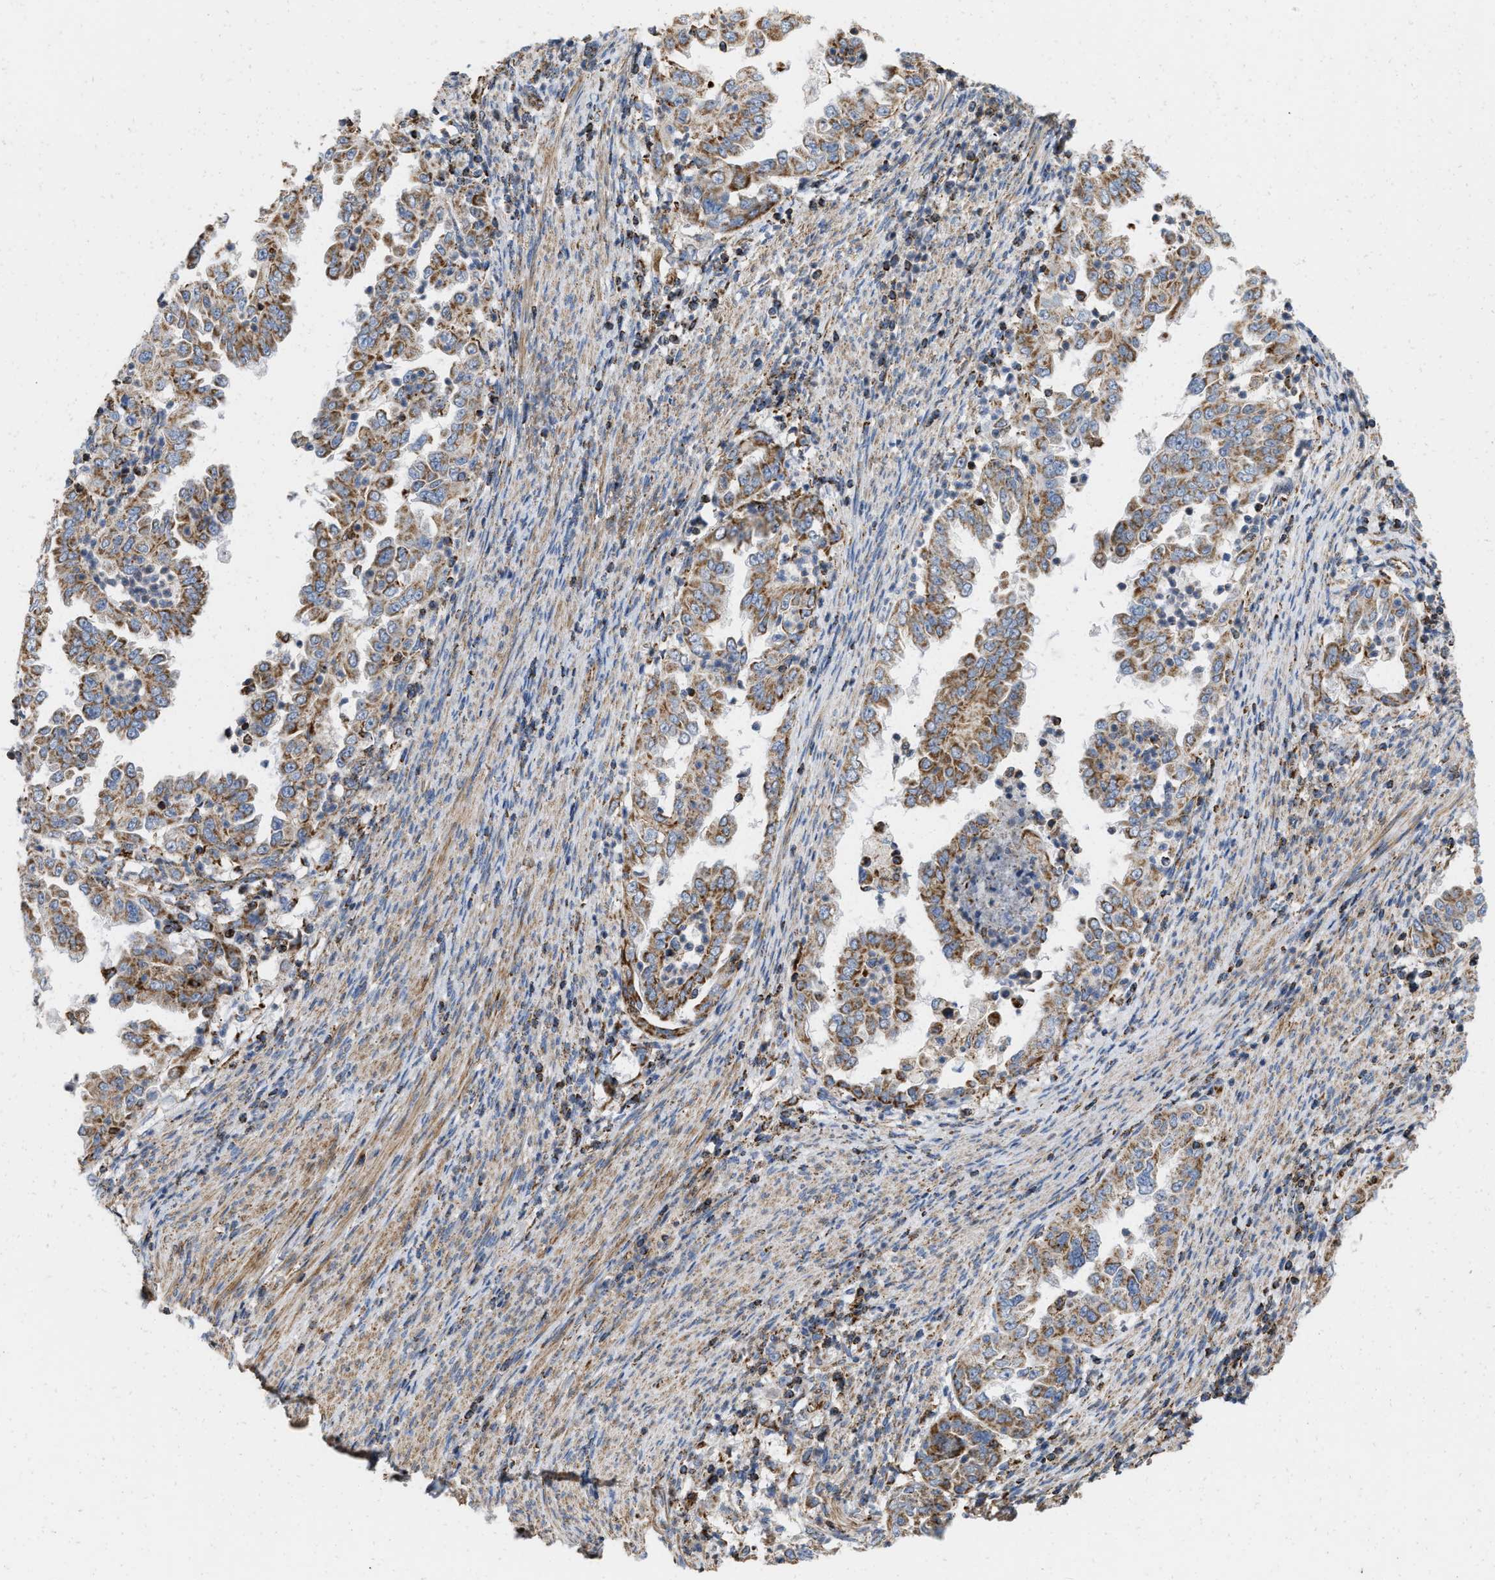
{"staining": {"intensity": "moderate", "quantity": ">75%", "location": "cytoplasmic/membranous"}, "tissue": "endometrial cancer", "cell_type": "Tumor cells", "image_type": "cancer", "snomed": [{"axis": "morphology", "description": "Adenocarcinoma, NOS"}, {"axis": "topography", "description": "Endometrium"}], "caption": "This micrograph displays endometrial cancer stained with immunohistochemistry to label a protein in brown. The cytoplasmic/membranous of tumor cells show moderate positivity for the protein. Nuclei are counter-stained blue.", "gene": "GRB10", "patient": {"sex": "female", "age": 85}}